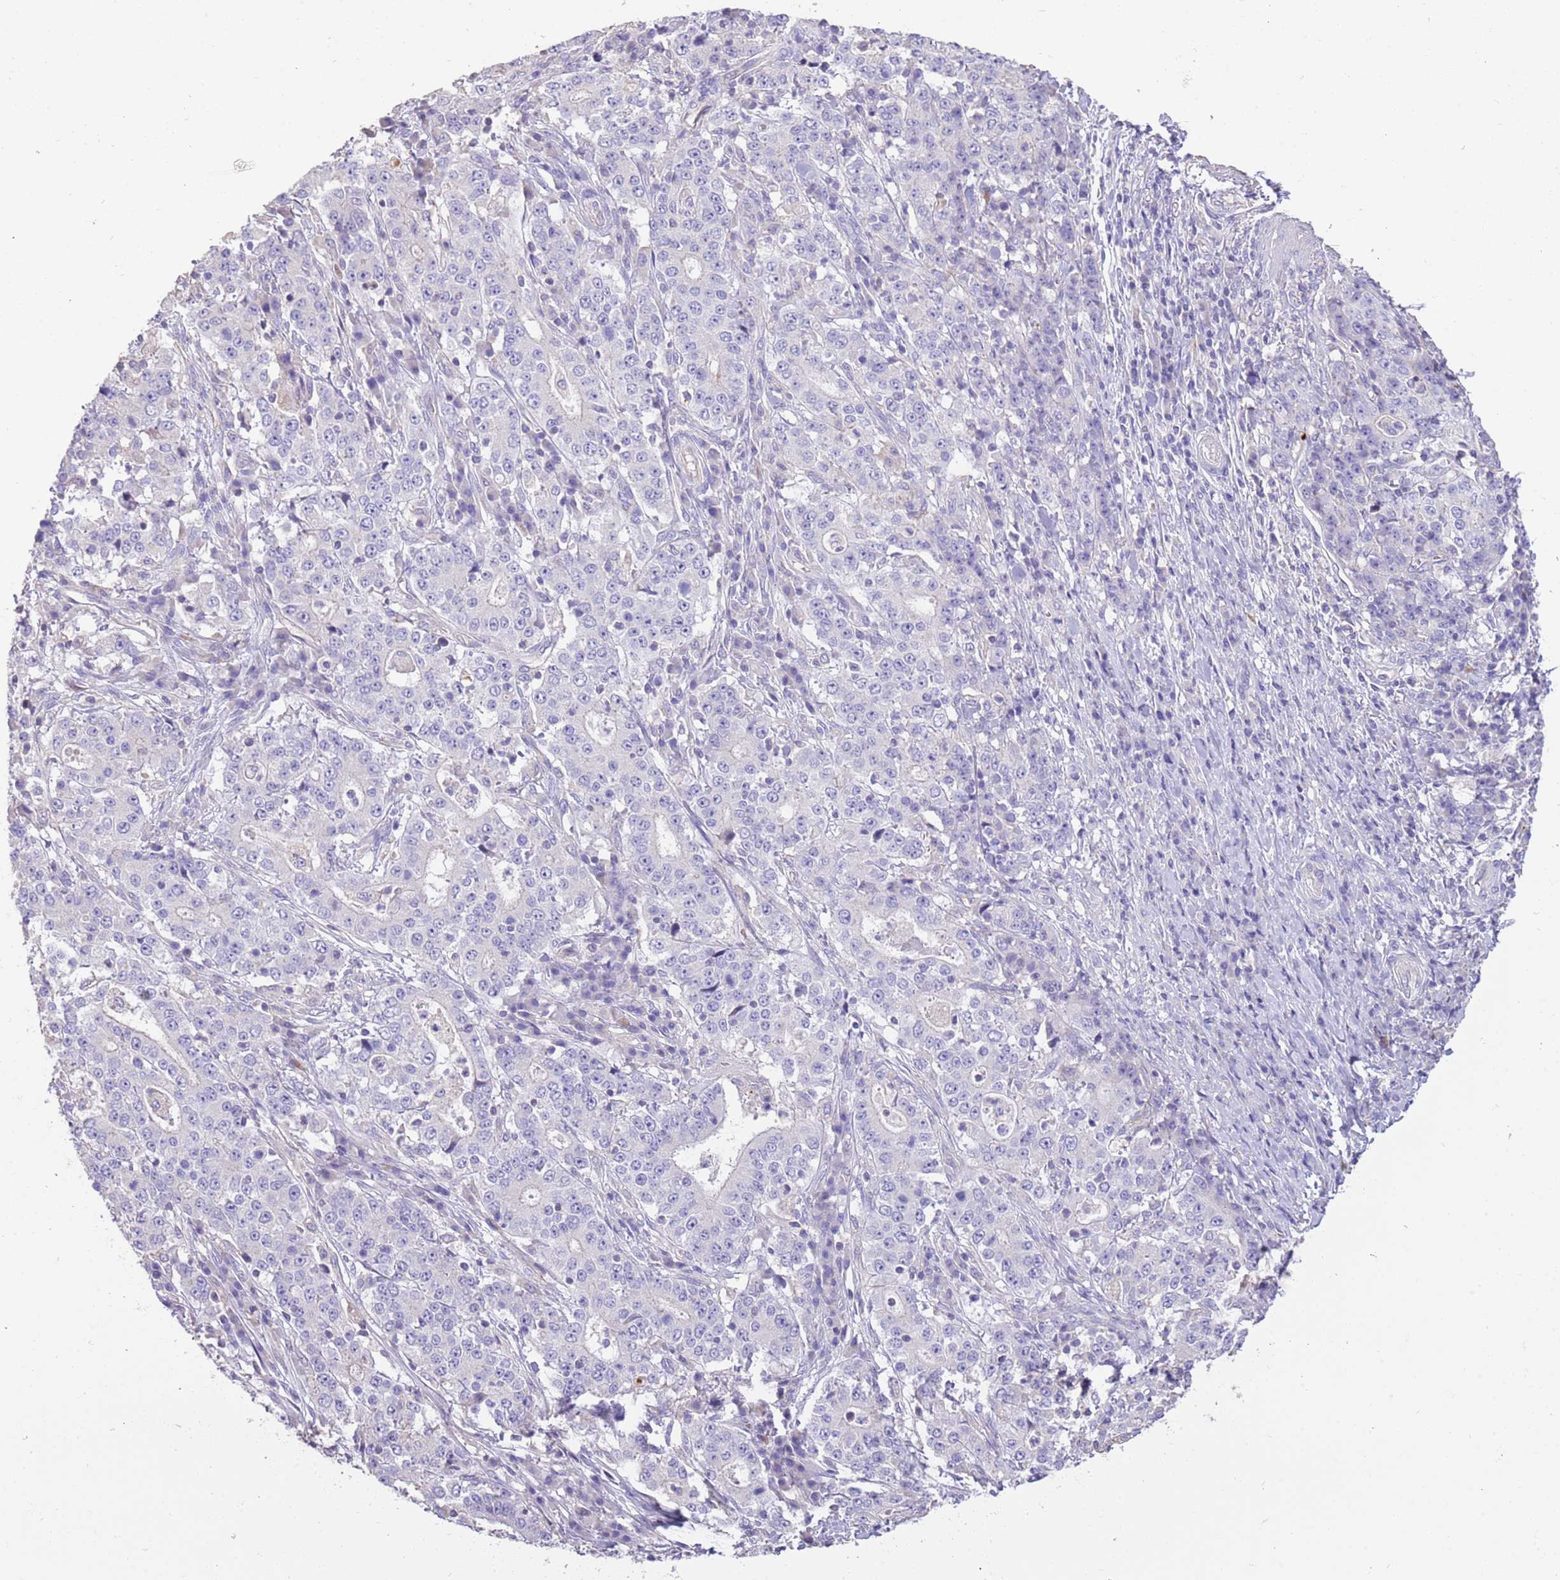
{"staining": {"intensity": "negative", "quantity": "none", "location": "none"}, "tissue": "stomach cancer", "cell_type": "Tumor cells", "image_type": "cancer", "snomed": [{"axis": "morphology", "description": "Normal tissue, NOS"}, {"axis": "morphology", "description": "Adenocarcinoma, NOS"}, {"axis": "topography", "description": "Stomach, upper"}, {"axis": "topography", "description": "Stomach"}], "caption": "This is an immunohistochemistry image of stomach cancer. There is no staining in tumor cells.", "gene": "SFTPA1", "patient": {"sex": "male", "age": 59}}